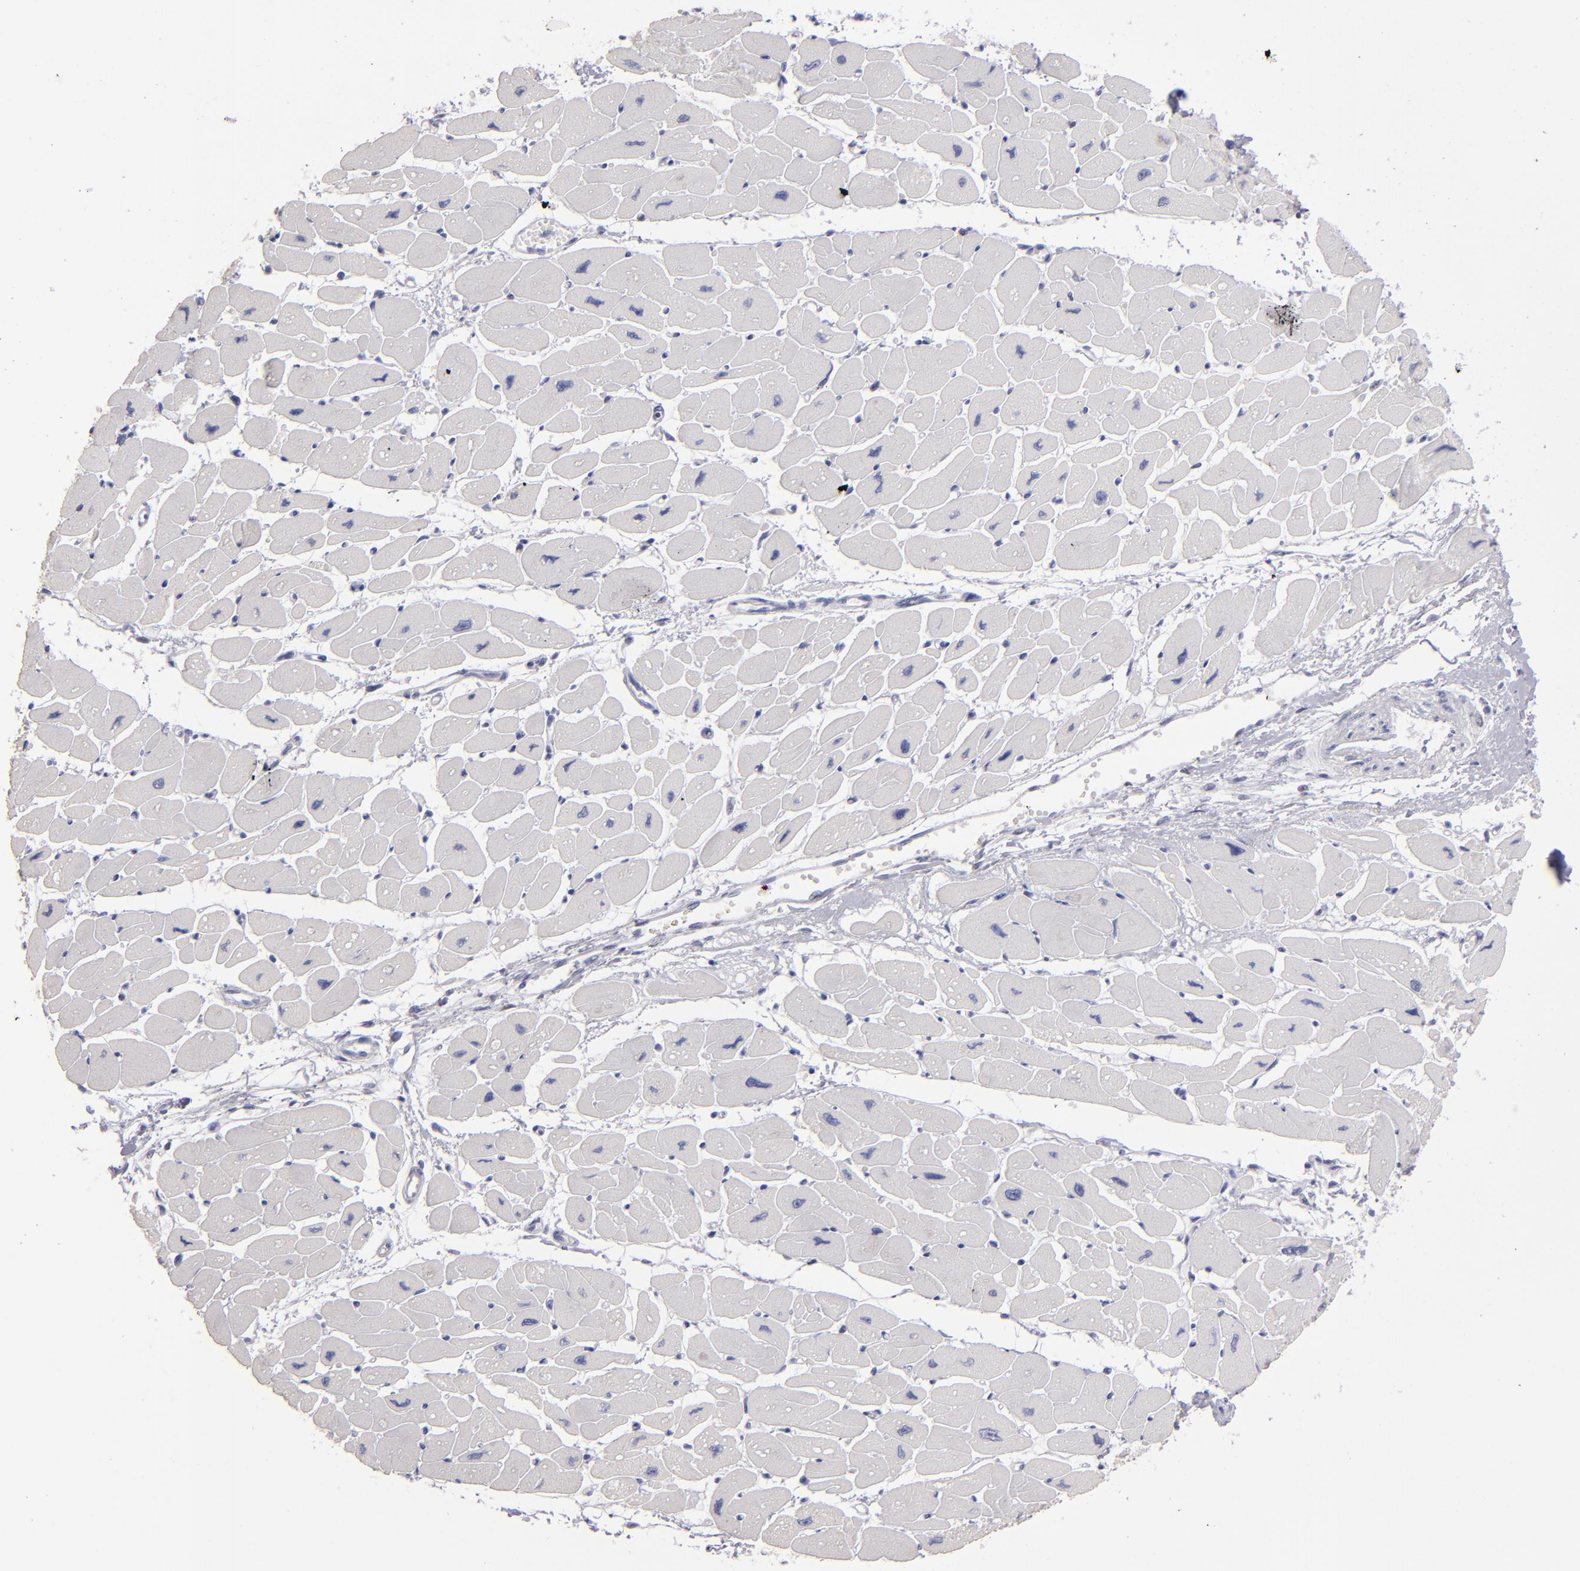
{"staining": {"intensity": "negative", "quantity": "none", "location": "none"}, "tissue": "heart muscle", "cell_type": "Cardiomyocytes", "image_type": "normal", "snomed": [{"axis": "morphology", "description": "Normal tissue, NOS"}, {"axis": "topography", "description": "Heart"}], "caption": "A micrograph of heart muscle stained for a protein exhibits no brown staining in cardiomyocytes.", "gene": "ALDOB", "patient": {"sex": "female", "age": 54}}